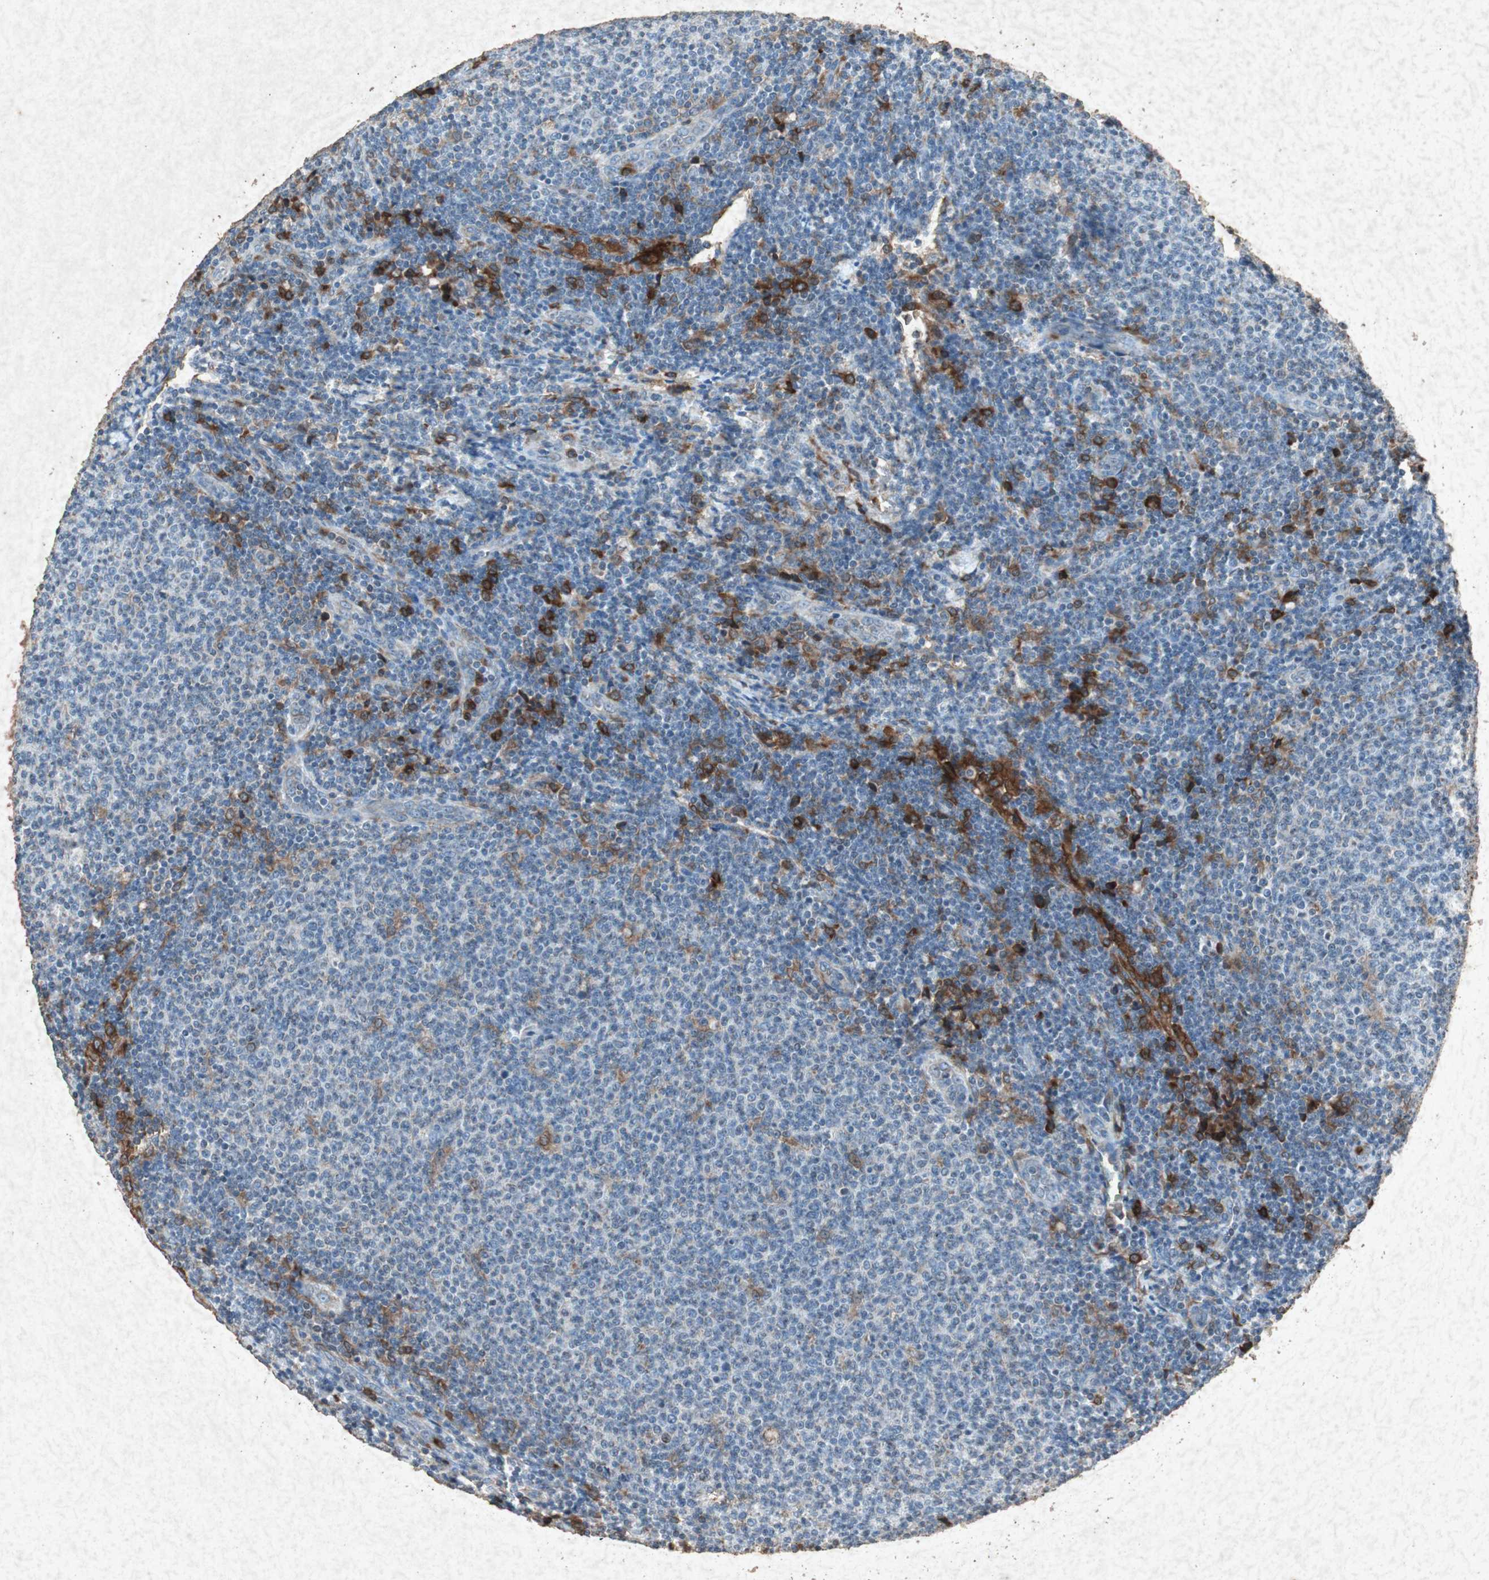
{"staining": {"intensity": "negative", "quantity": "none", "location": "none"}, "tissue": "lymphoma", "cell_type": "Tumor cells", "image_type": "cancer", "snomed": [{"axis": "morphology", "description": "Malignant lymphoma, non-Hodgkin's type, Low grade"}, {"axis": "topography", "description": "Lymph node"}], "caption": "Immunohistochemistry (IHC) photomicrograph of neoplastic tissue: human low-grade malignant lymphoma, non-Hodgkin's type stained with DAB shows no significant protein staining in tumor cells. Nuclei are stained in blue.", "gene": "TYROBP", "patient": {"sex": "male", "age": 66}}